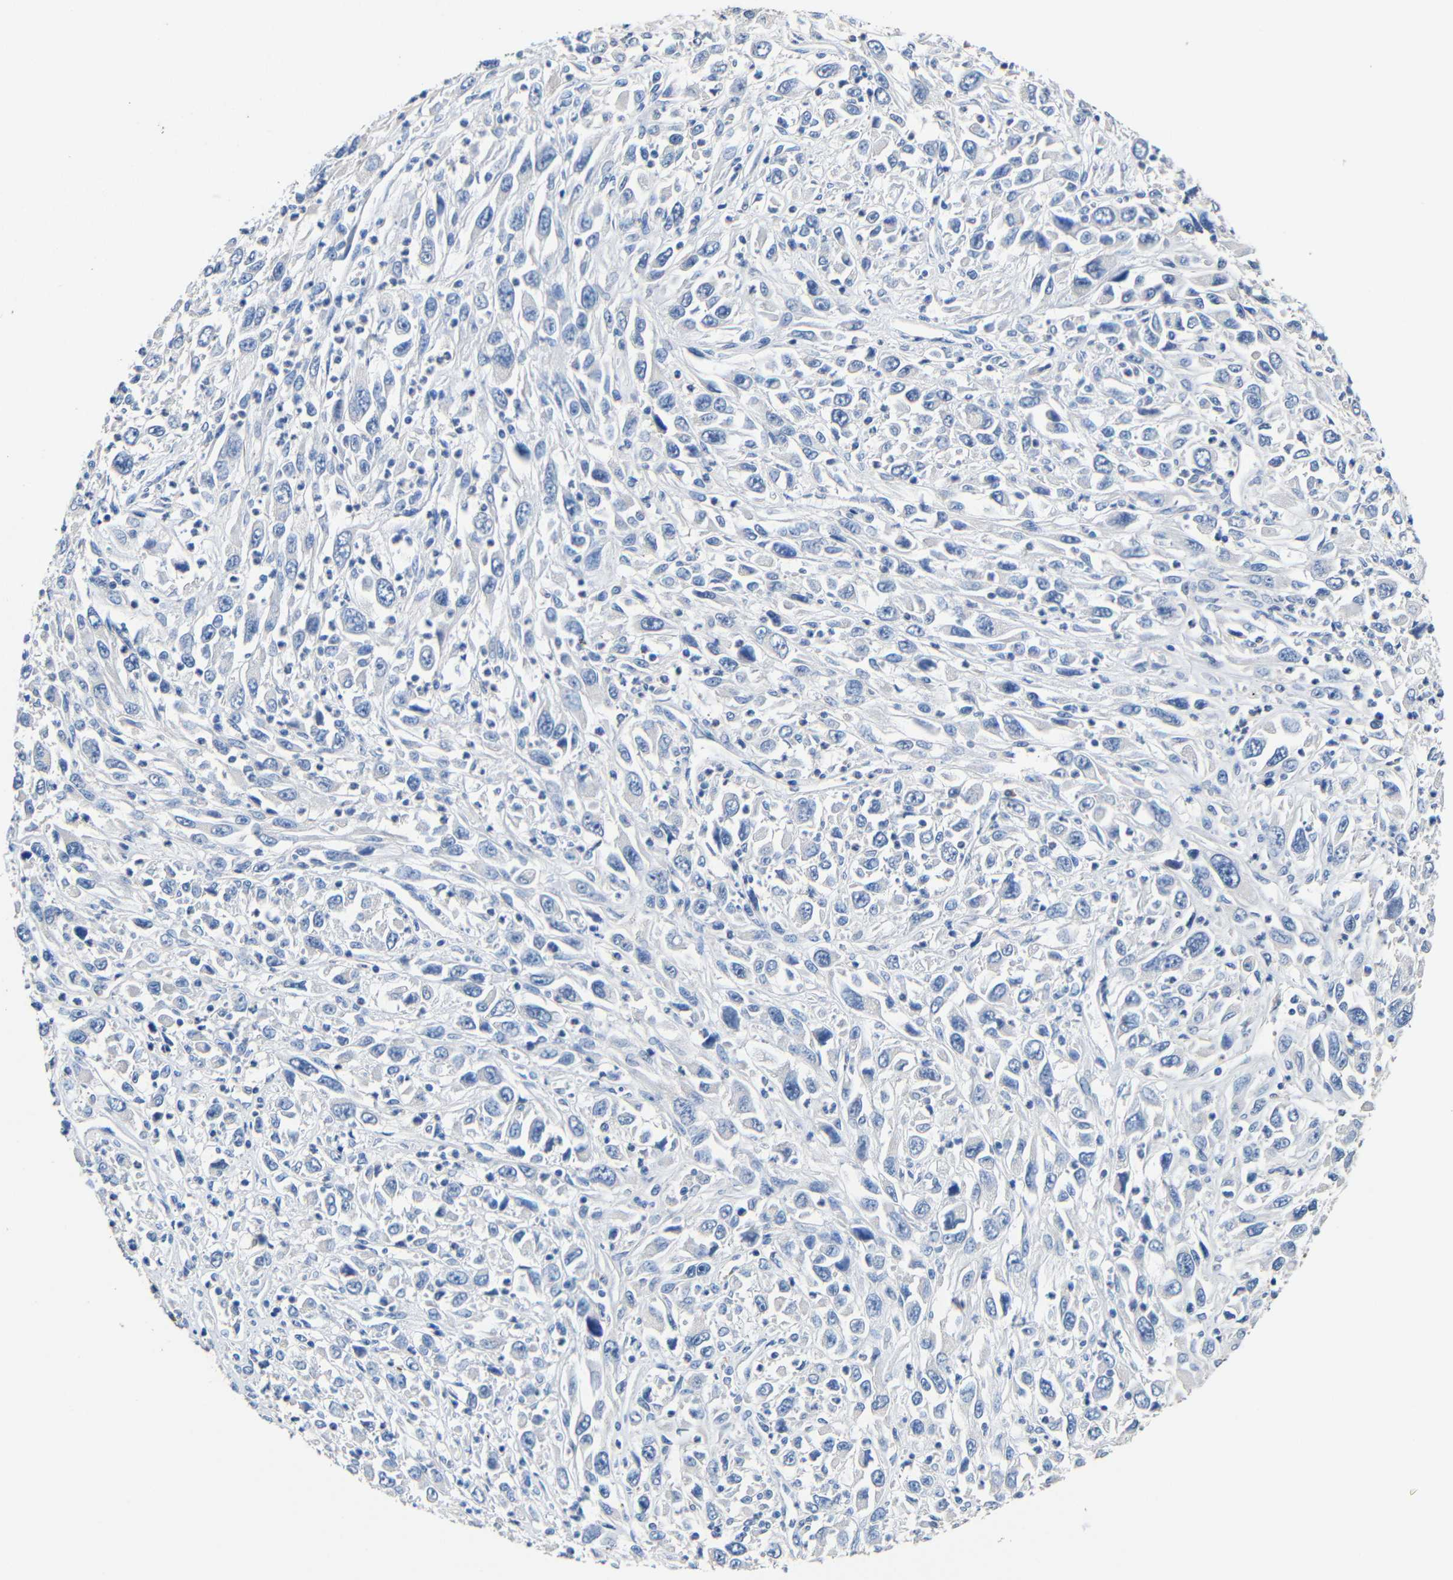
{"staining": {"intensity": "negative", "quantity": "none", "location": "none"}, "tissue": "melanoma", "cell_type": "Tumor cells", "image_type": "cancer", "snomed": [{"axis": "morphology", "description": "Malignant melanoma, Metastatic site"}, {"axis": "topography", "description": "Skin"}], "caption": "An immunohistochemistry micrograph of melanoma is shown. There is no staining in tumor cells of melanoma.", "gene": "ACKR2", "patient": {"sex": "female", "age": 56}}